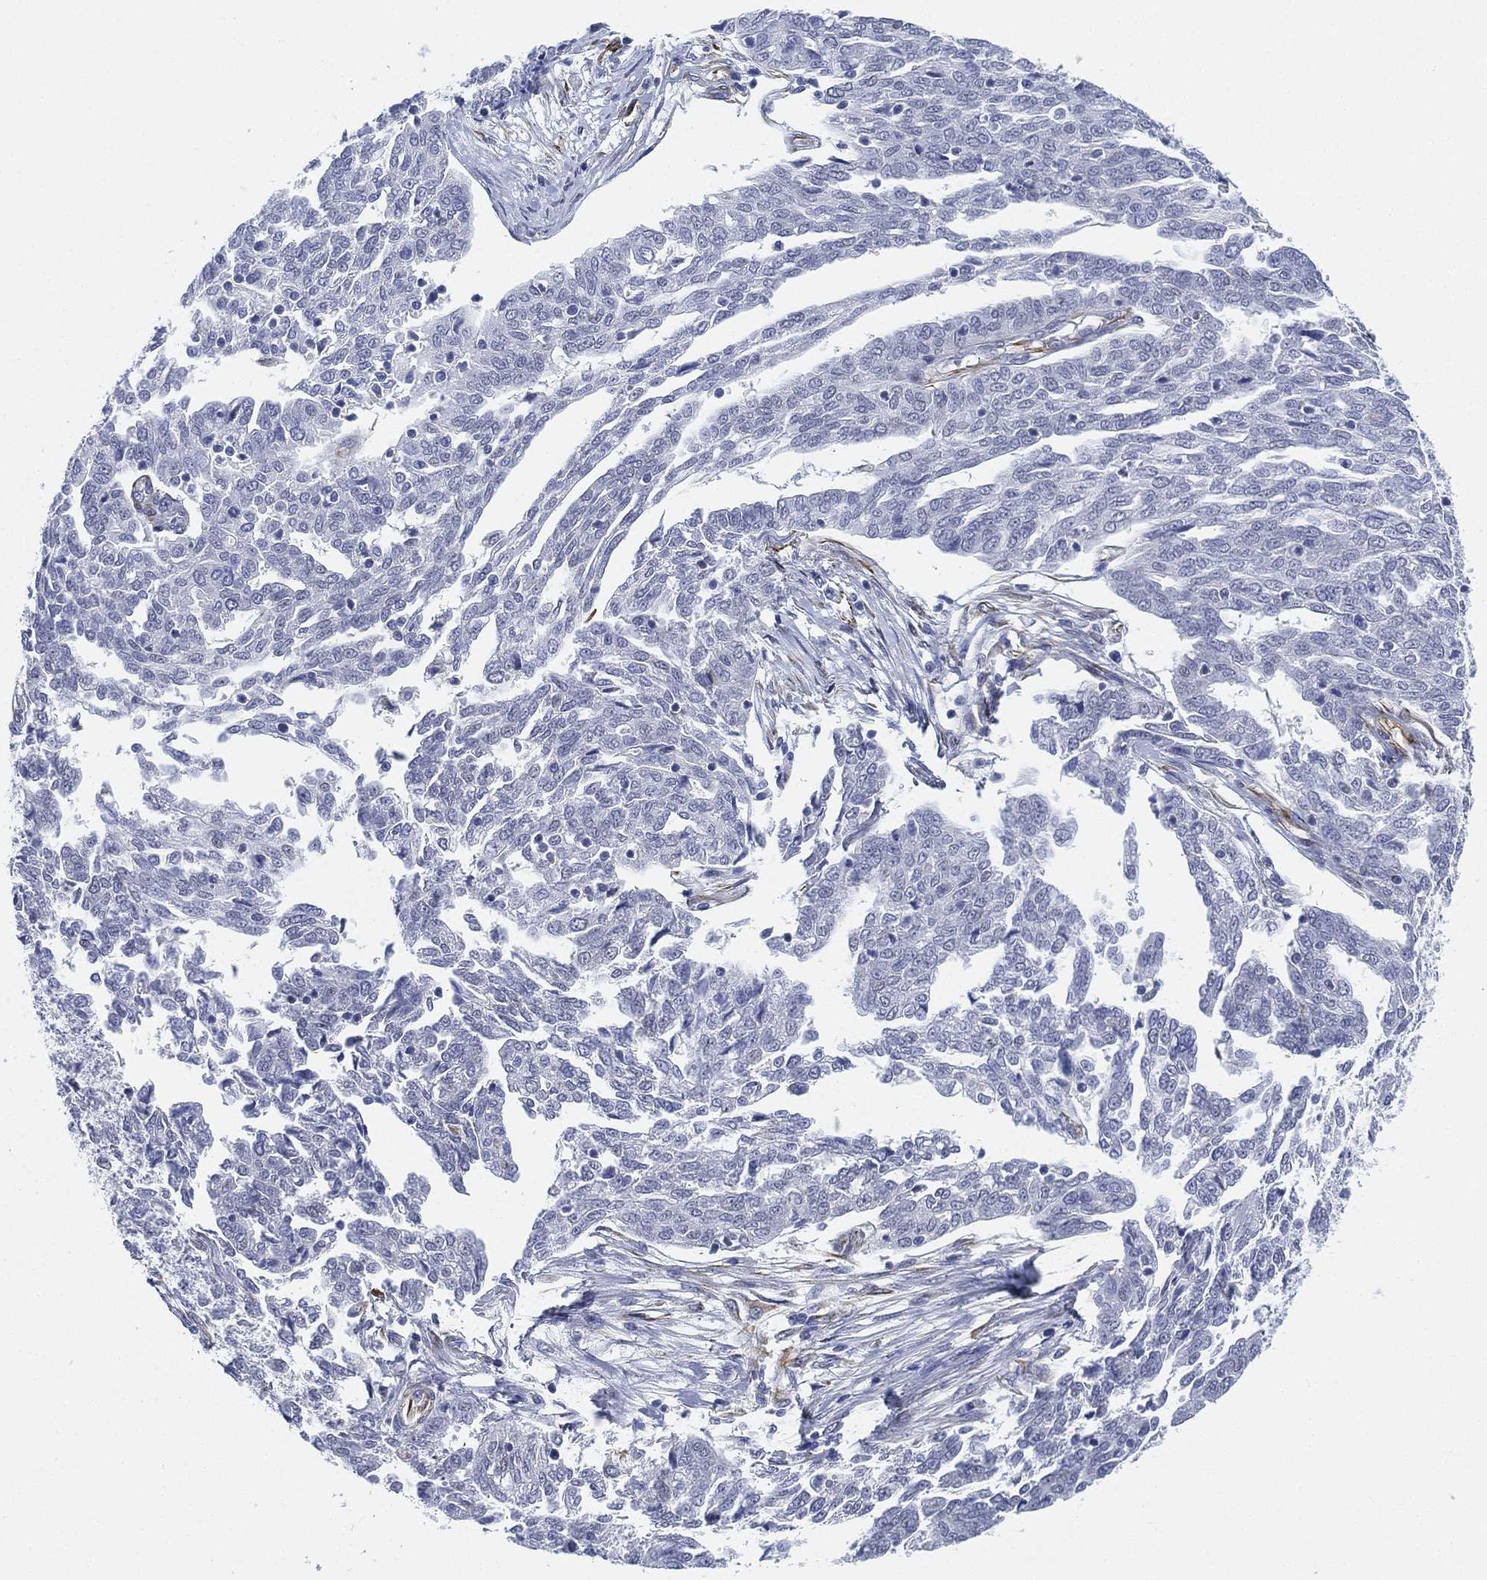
{"staining": {"intensity": "negative", "quantity": "none", "location": "none"}, "tissue": "ovarian cancer", "cell_type": "Tumor cells", "image_type": "cancer", "snomed": [{"axis": "morphology", "description": "Cystadenocarcinoma, serous, NOS"}, {"axis": "topography", "description": "Ovary"}], "caption": "Protein analysis of serous cystadenocarcinoma (ovarian) shows no significant staining in tumor cells.", "gene": "PSKH2", "patient": {"sex": "female", "age": 67}}